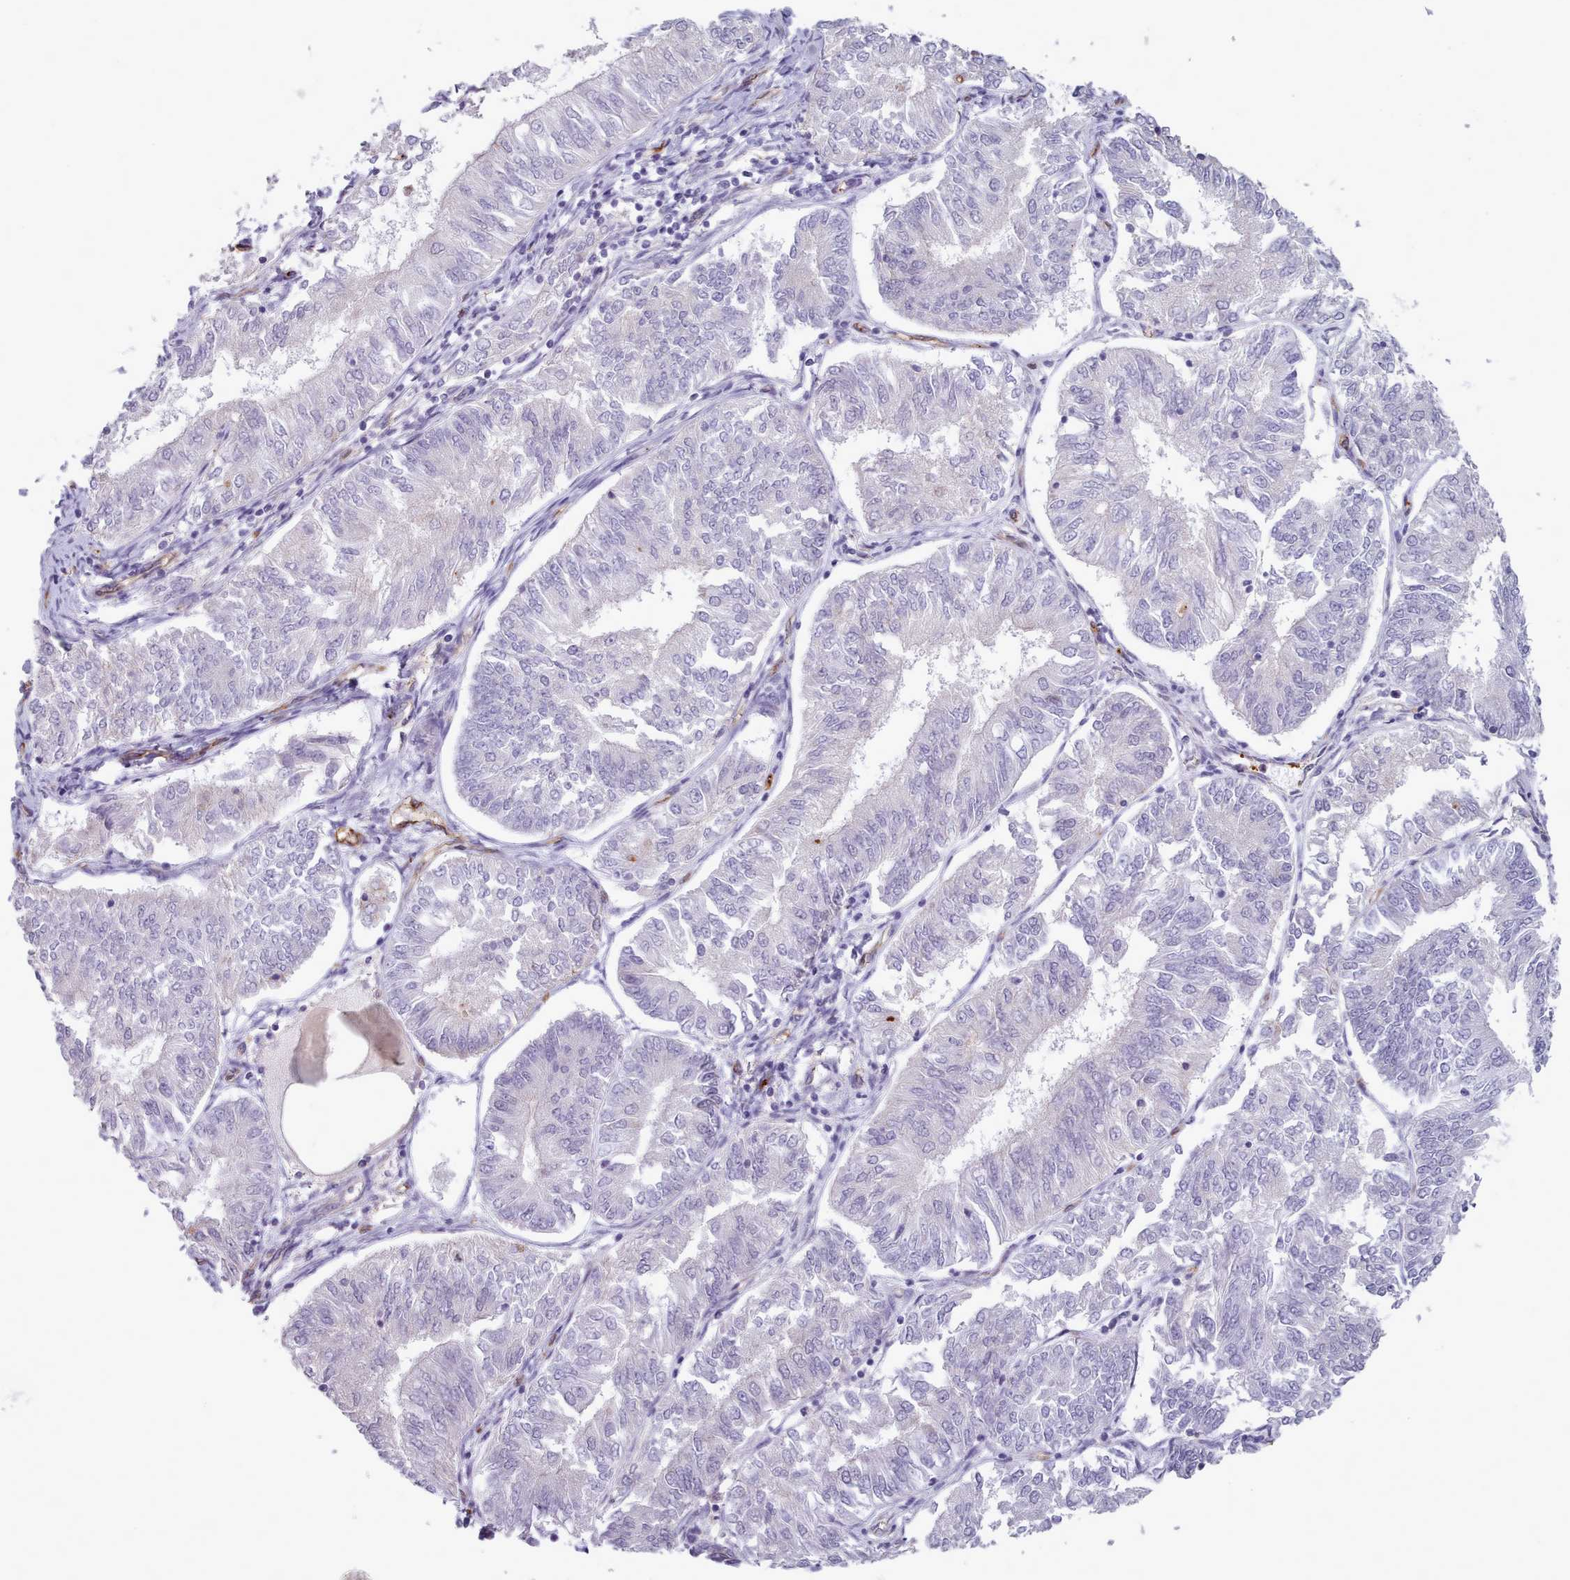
{"staining": {"intensity": "negative", "quantity": "none", "location": "none"}, "tissue": "endometrial cancer", "cell_type": "Tumor cells", "image_type": "cancer", "snomed": [{"axis": "morphology", "description": "Adenocarcinoma, NOS"}, {"axis": "topography", "description": "Endometrium"}], "caption": "Immunohistochemical staining of adenocarcinoma (endometrial) demonstrates no significant expression in tumor cells. (IHC, brightfield microscopy, high magnification).", "gene": "CD300LF", "patient": {"sex": "female", "age": 58}}